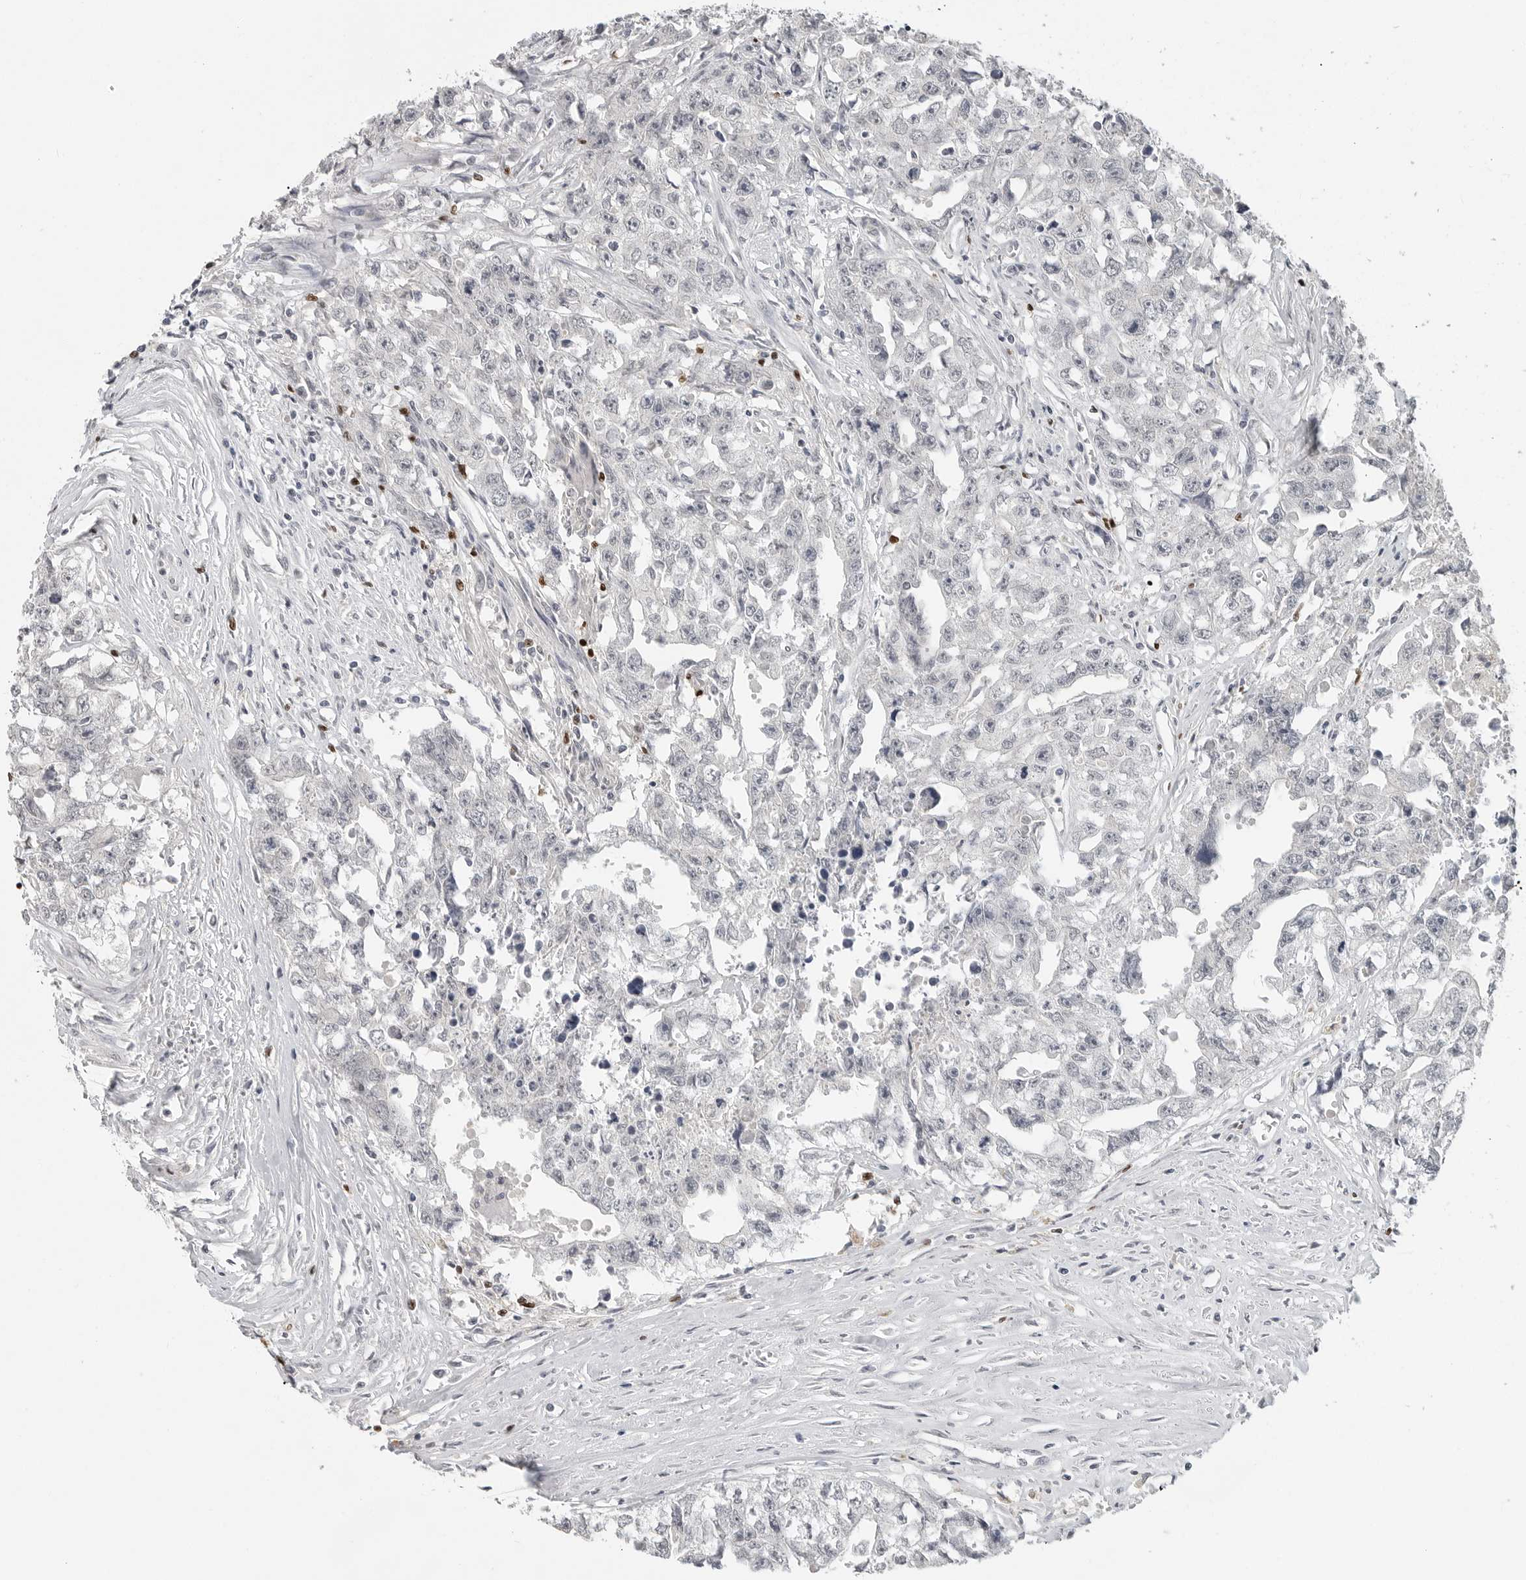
{"staining": {"intensity": "negative", "quantity": "none", "location": "none"}, "tissue": "testis cancer", "cell_type": "Tumor cells", "image_type": "cancer", "snomed": [{"axis": "morphology", "description": "Seminoma, NOS"}, {"axis": "morphology", "description": "Carcinoma, Embryonal, NOS"}, {"axis": "topography", "description": "Testis"}], "caption": "Immunohistochemistry (IHC) micrograph of neoplastic tissue: human testis cancer (seminoma) stained with DAB (3,3'-diaminobenzidine) displays no significant protein staining in tumor cells.", "gene": "FOXP3", "patient": {"sex": "male", "age": 43}}